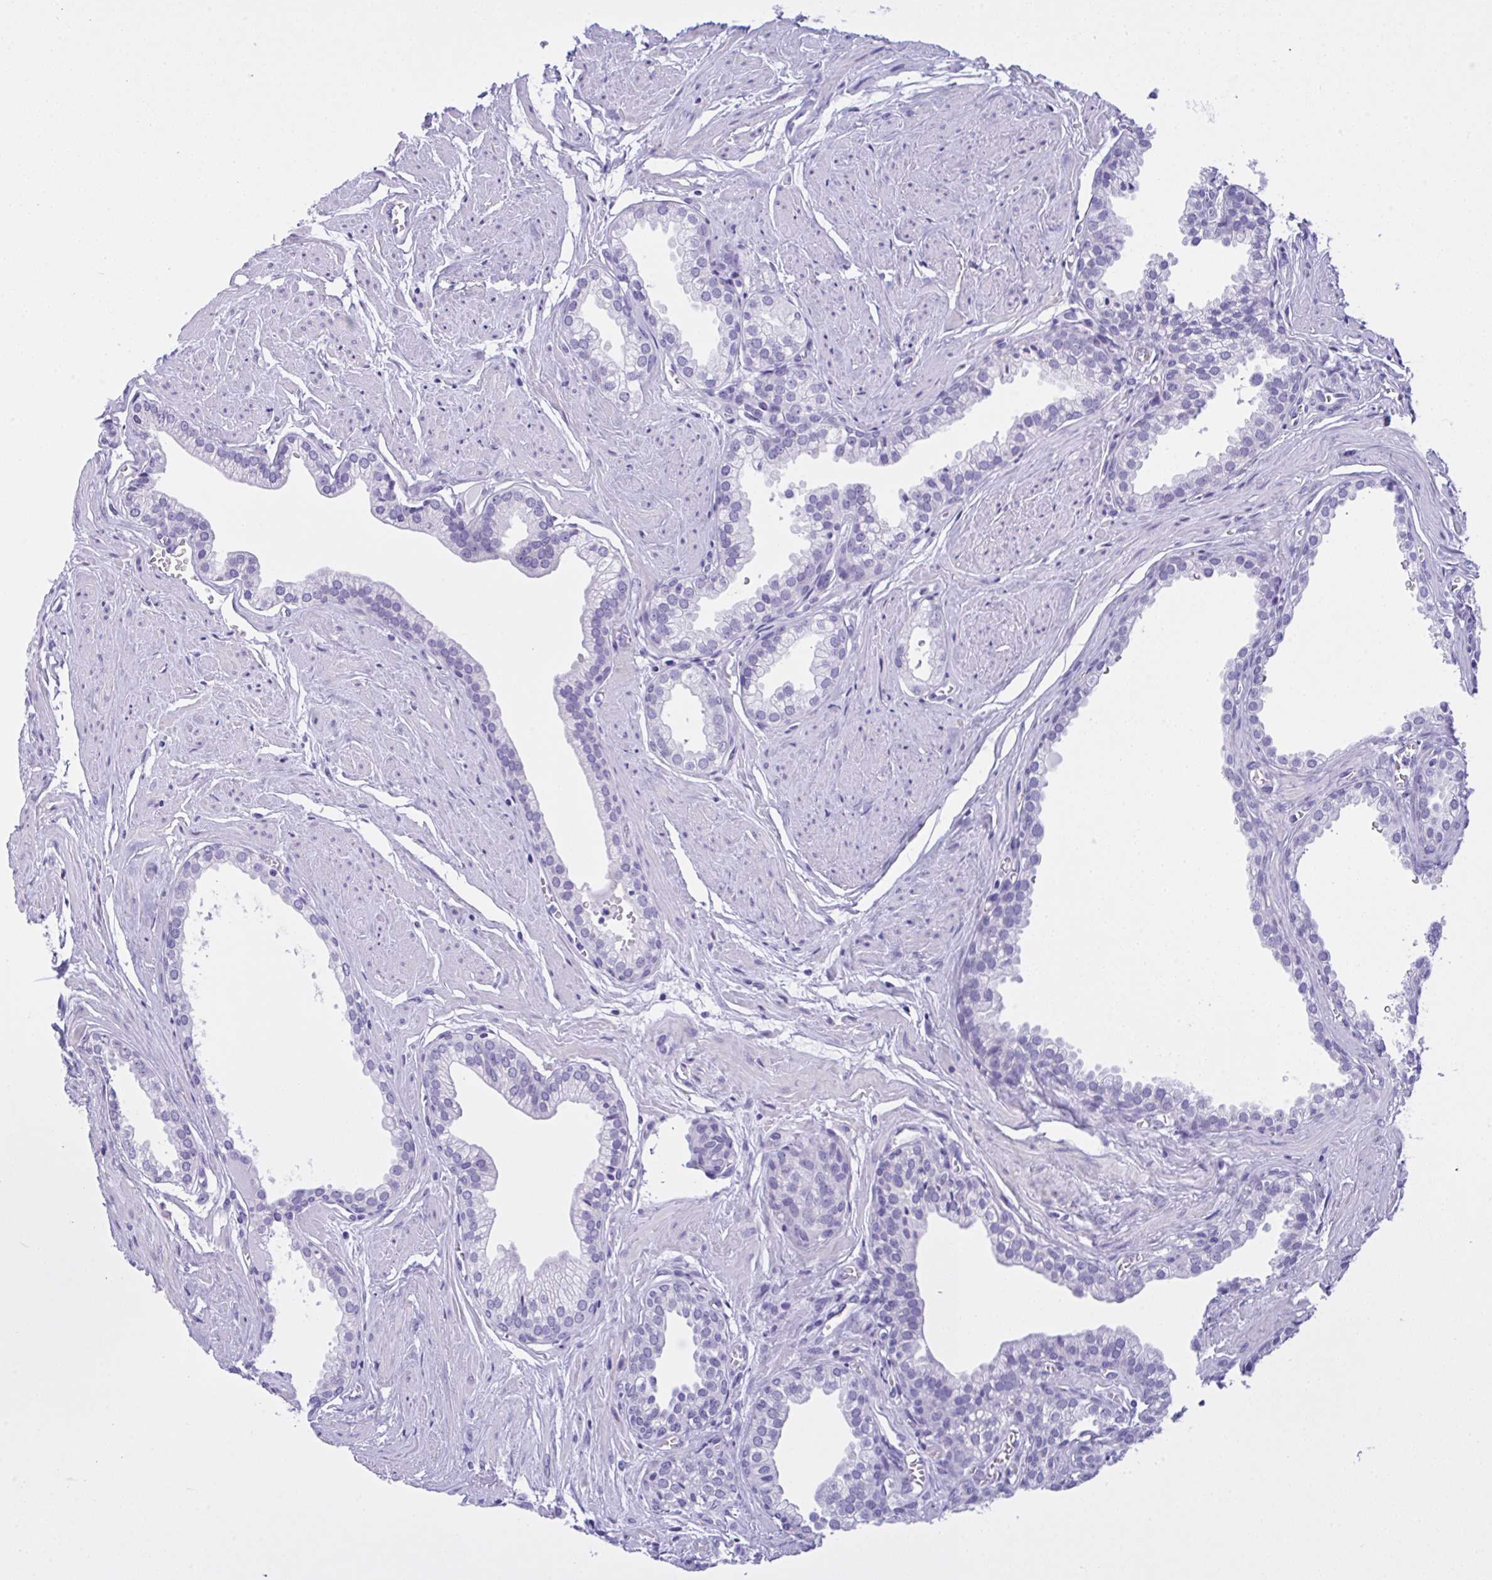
{"staining": {"intensity": "negative", "quantity": "none", "location": "none"}, "tissue": "prostate", "cell_type": "Glandular cells", "image_type": "normal", "snomed": [{"axis": "morphology", "description": "Normal tissue, NOS"}, {"axis": "topography", "description": "Prostate"}, {"axis": "topography", "description": "Peripheral nerve tissue"}], "caption": "IHC photomicrograph of unremarkable human prostate stained for a protein (brown), which reveals no positivity in glandular cells.", "gene": "YBX2", "patient": {"sex": "male", "age": 55}}